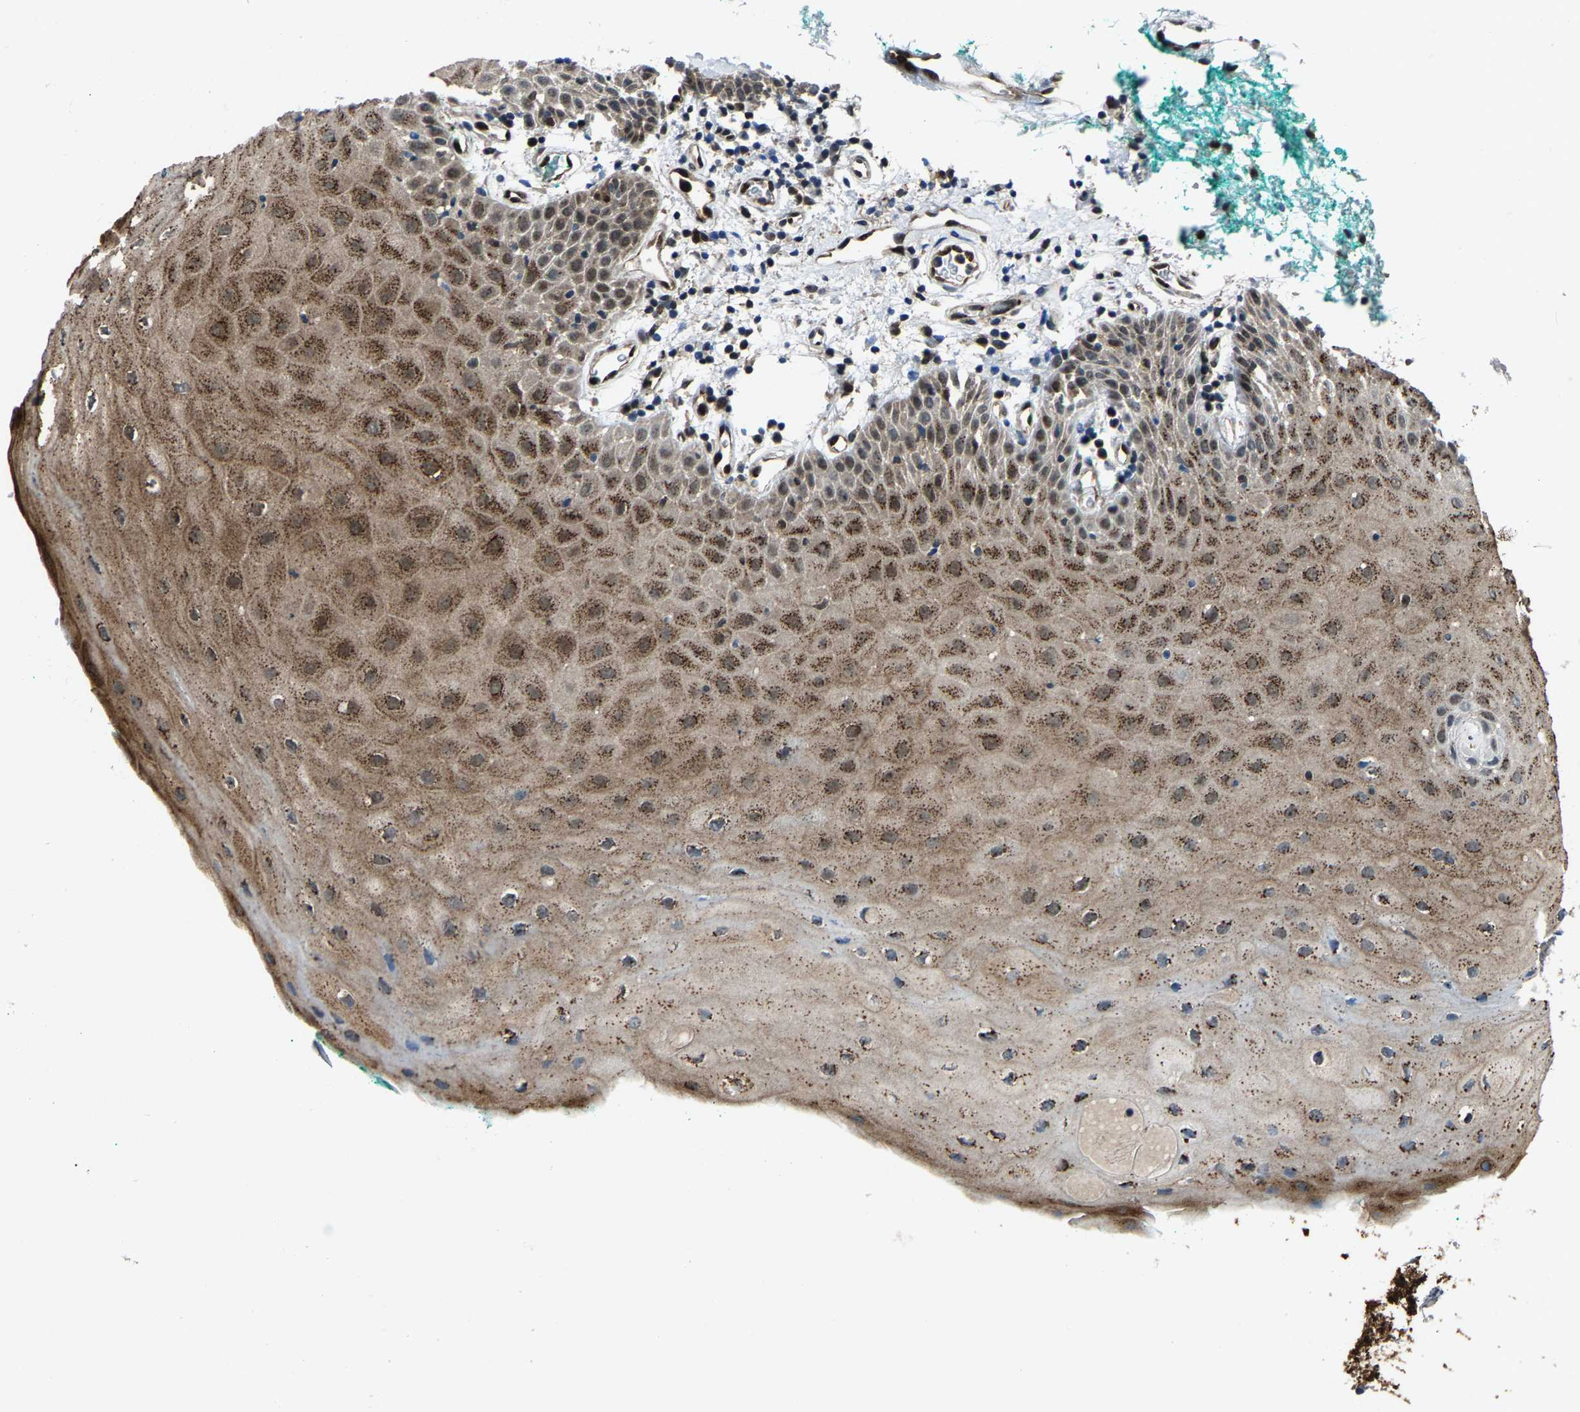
{"staining": {"intensity": "moderate", "quantity": "25%-75%", "location": "cytoplasmic/membranous,nuclear"}, "tissue": "oral mucosa", "cell_type": "Squamous epithelial cells", "image_type": "normal", "snomed": [{"axis": "morphology", "description": "Normal tissue, NOS"}, {"axis": "morphology", "description": "Squamous cell carcinoma, NOS"}, {"axis": "topography", "description": "Oral tissue"}, {"axis": "topography", "description": "Salivary gland"}, {"axis": "topography", "description": "Head-Neck"}], "caption": "About 25%-75% of squamous epithelial cells in benign oral mucosa exhibit moderate cytoplasmic/membranous,nuclear protein expression as visualized by brown immunohistochemical staining.", "gene": "ATXN3", "patient": {"sex": "female", "age": 62}}